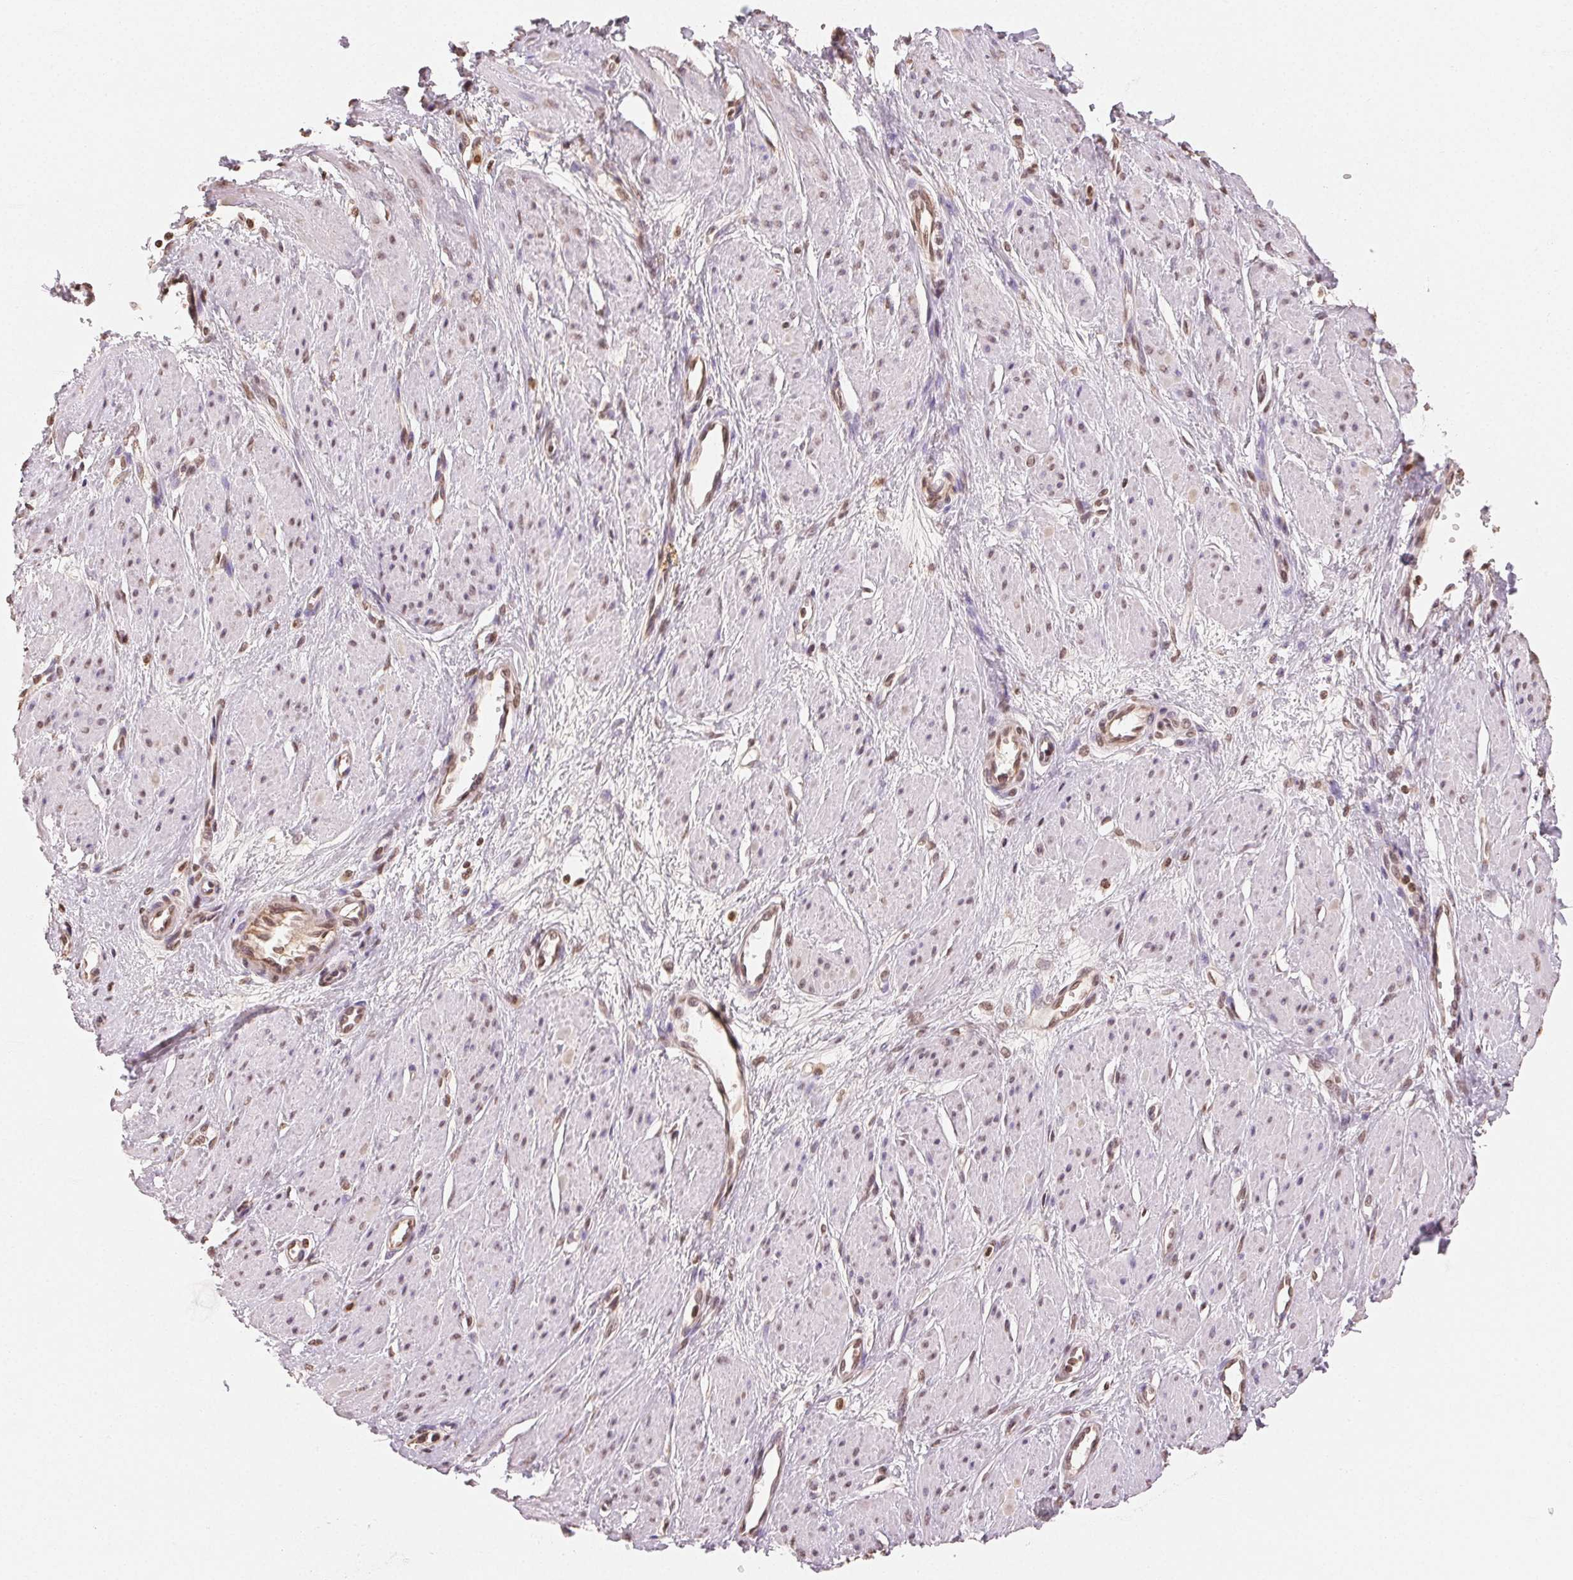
{"staining": {"intensity": "weak", "quantity": "25%-75%", "location": "nuclear"}, "tissue": "smooth muscle", "cell_type": "Smooth muscle cells", "image_type": "normal", "snomed": [{"axis": "morphology", "description": "Normal tissue, NOS"}, {"axis": "topography", "description": "Smooth muscle"}, {"axis": "topography", "description": "Uterus"}], "caption": "IHC of normal human smooth muscle demonstrates low levels of weak nuclear staining in about 25%-75% of smooth muscle cells. IHC stains the protein in brown and the nuclei are stained blue.", "gene": "TBP", "patient": {"sex": "female", "age": 39}}